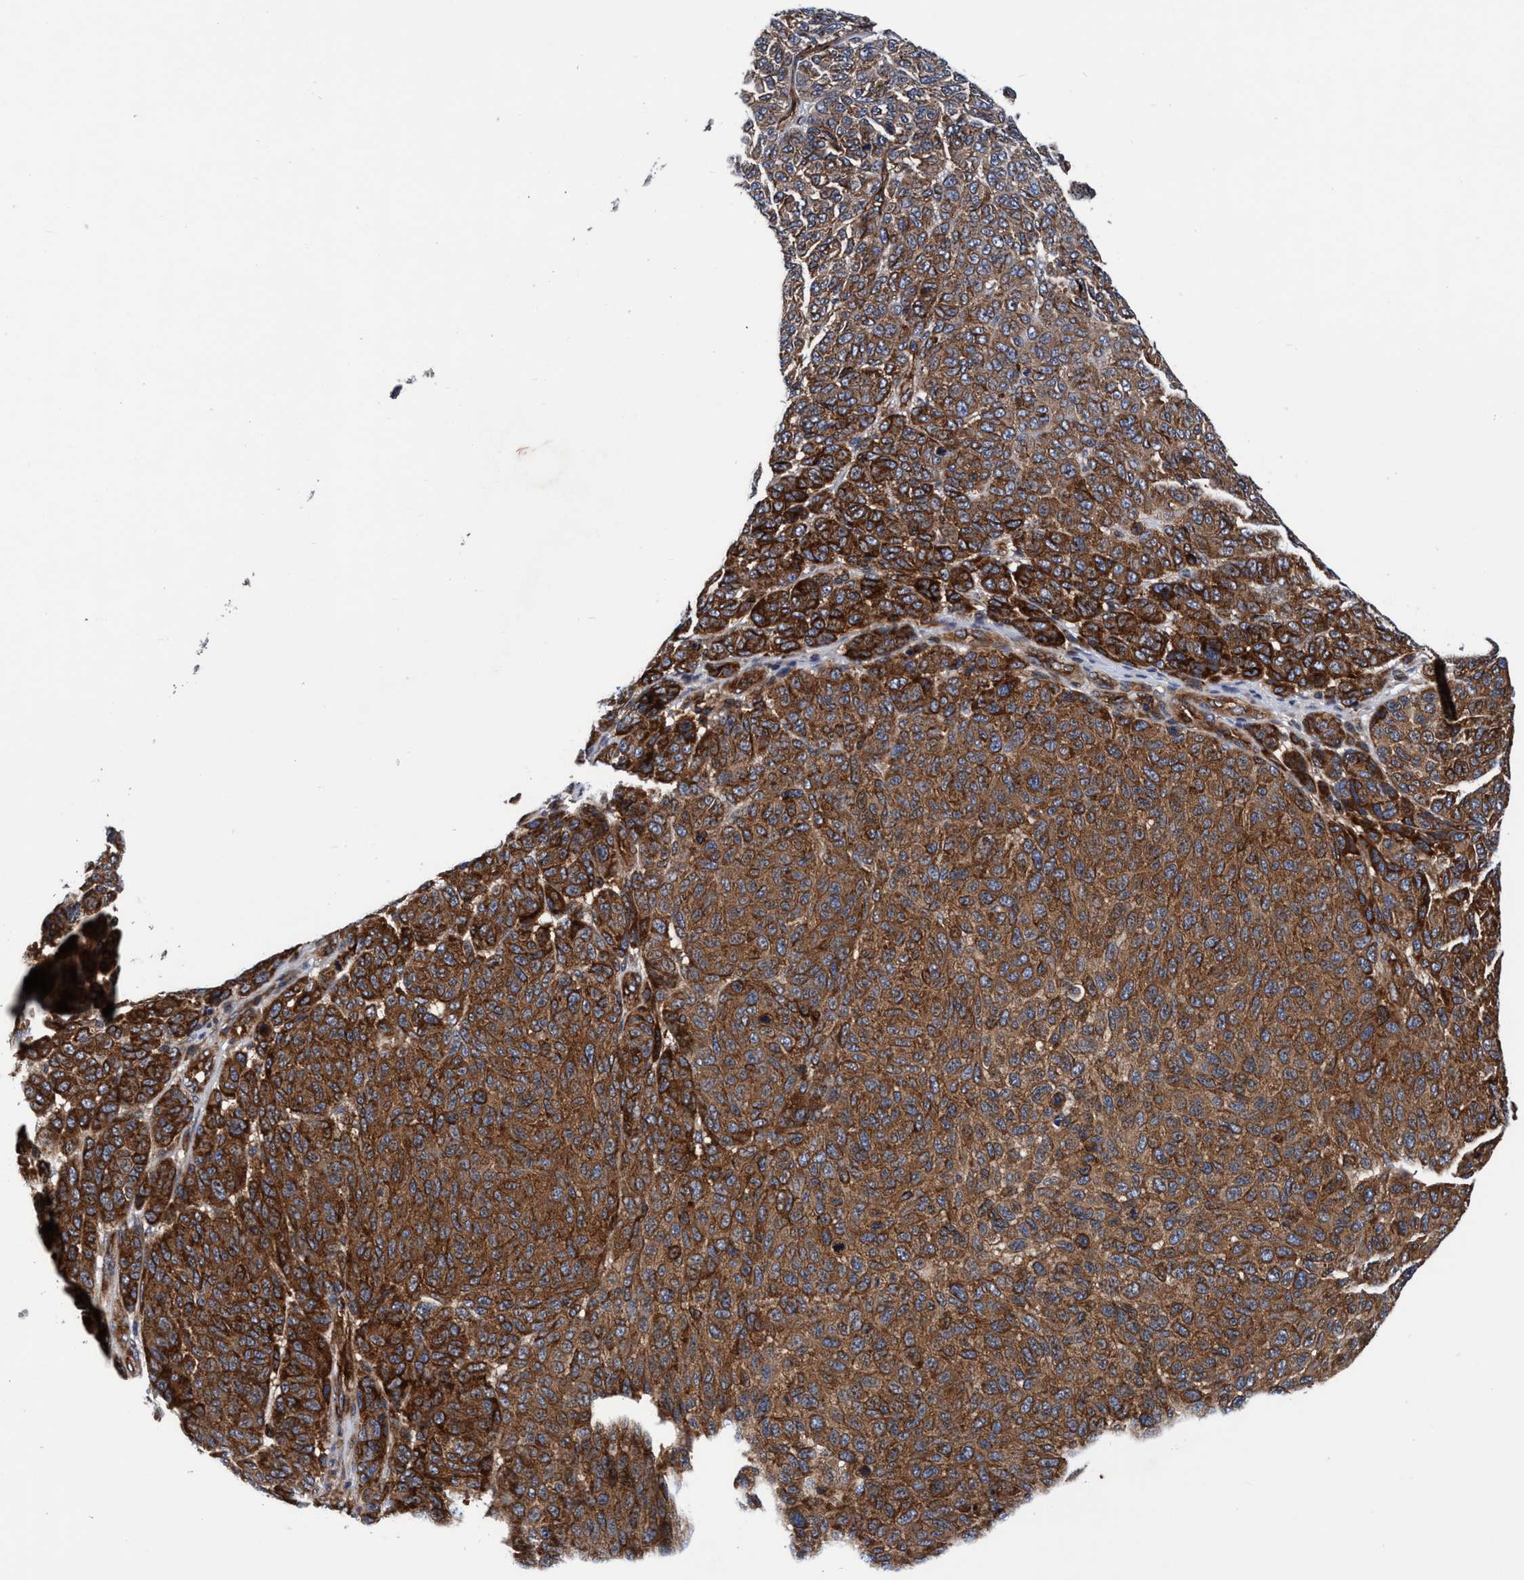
{"staining": {"intensity": "moderate", "quantity": ">75%", "location": "cytoplasmic/membranous"}, "tissue": "melanoma", "cell_type": "Tumor cells", "image_type": "cancer", "snomed": [{"axis": "morphology", "description": "Malignant melanoma, NOS"}, {"axis": "topography", "description": "Skin"}], "caption": "DAB immunohistochemical staining of human melanoma demonstrates moderate cytoplasmic/membranous protein staining in approximately >75% of tumor cells. (Stains: DAB in brown, nuclei in blue, Microscopy: brightfield microscopy at high magnification).", "gene": "MCM3AP", "patient": {"sex": "male", "age": 59}}